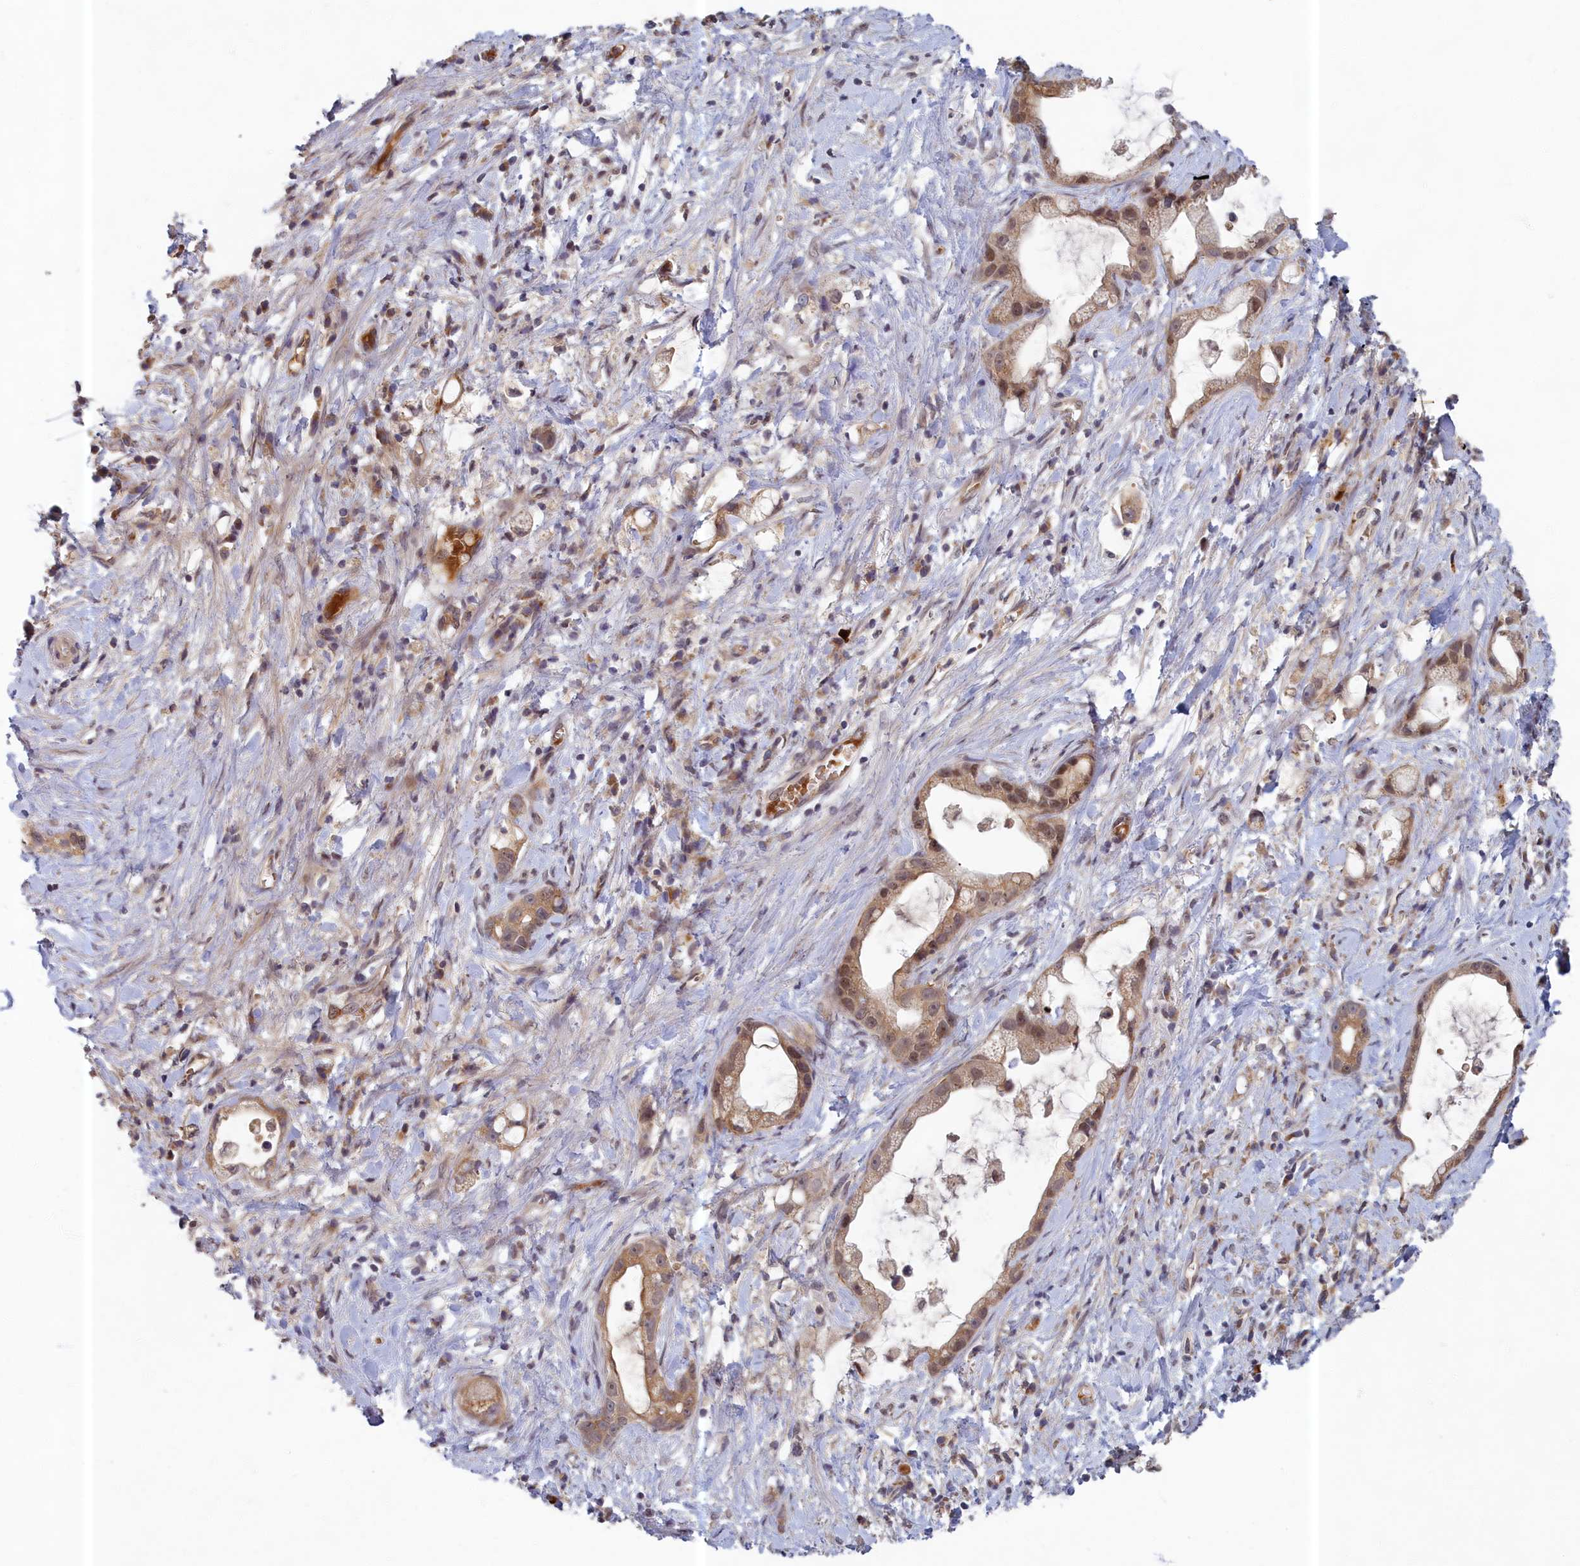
{"staining": {"intensity": "weak", "quantity": "25%-75%", "location": "cytoplasmic/membranous,nuclear"}, "tissue": "stomach cancer", "cell_type": "Tumor cells", "image_type": "cancer", "snomed": [{"axis": "morphology", "description": "Adenocarcinoma, NOS"}, {"axis": "topography", "description": "Stomach"}], "caption": "The photomicrograph demonstrates a brown stain indicating the presence of a protein in the cytoplasmic/membranous and nuclear of tumor cells in stomach cancer (adenocarcinoma). (IHC, brightfield microscopy, high magnification).", "gene": "EARS2", "patient": {"sex": "male", "age": 55}}